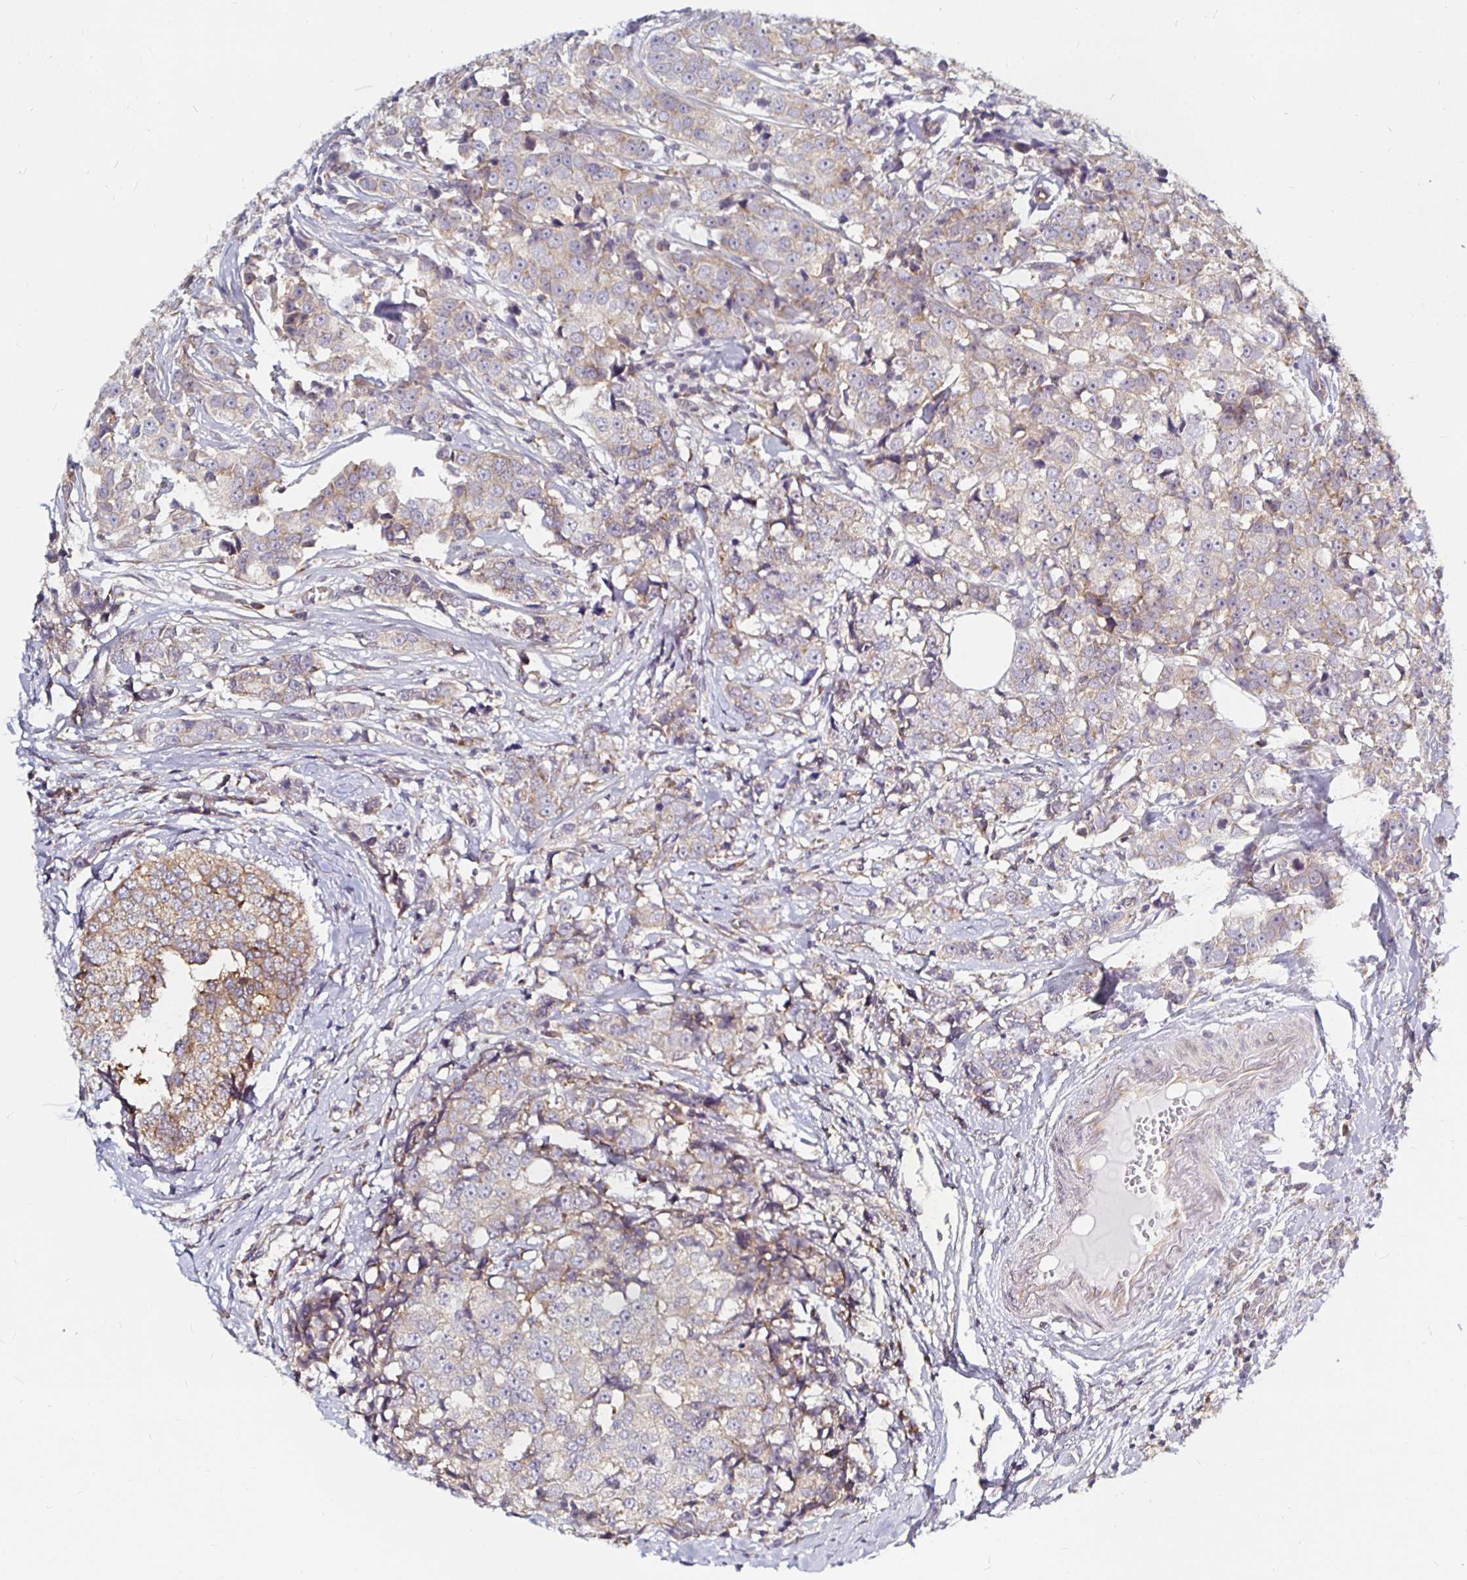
{"staining": {"intensity": "weak", "quantity": "25%-75%", "location": "cytoplasmic/membranous"}, "tissue": "breast cancer", "cell_type": "Tumor cells", "image_type": "cancer", "snomed": [{"axis": "morphology", "description": "Duct carcinoma"}, {"axis": "topography", "description": "Breast"}], "caption": "Immunohistochemistry of breast cancer demonstrates low levels of weak cytoplasmic/membranous staining in approximately 25%-75% of tumor cells.", "gene": "PDAP1", "patient": {"sex": "female", "age": 80}}